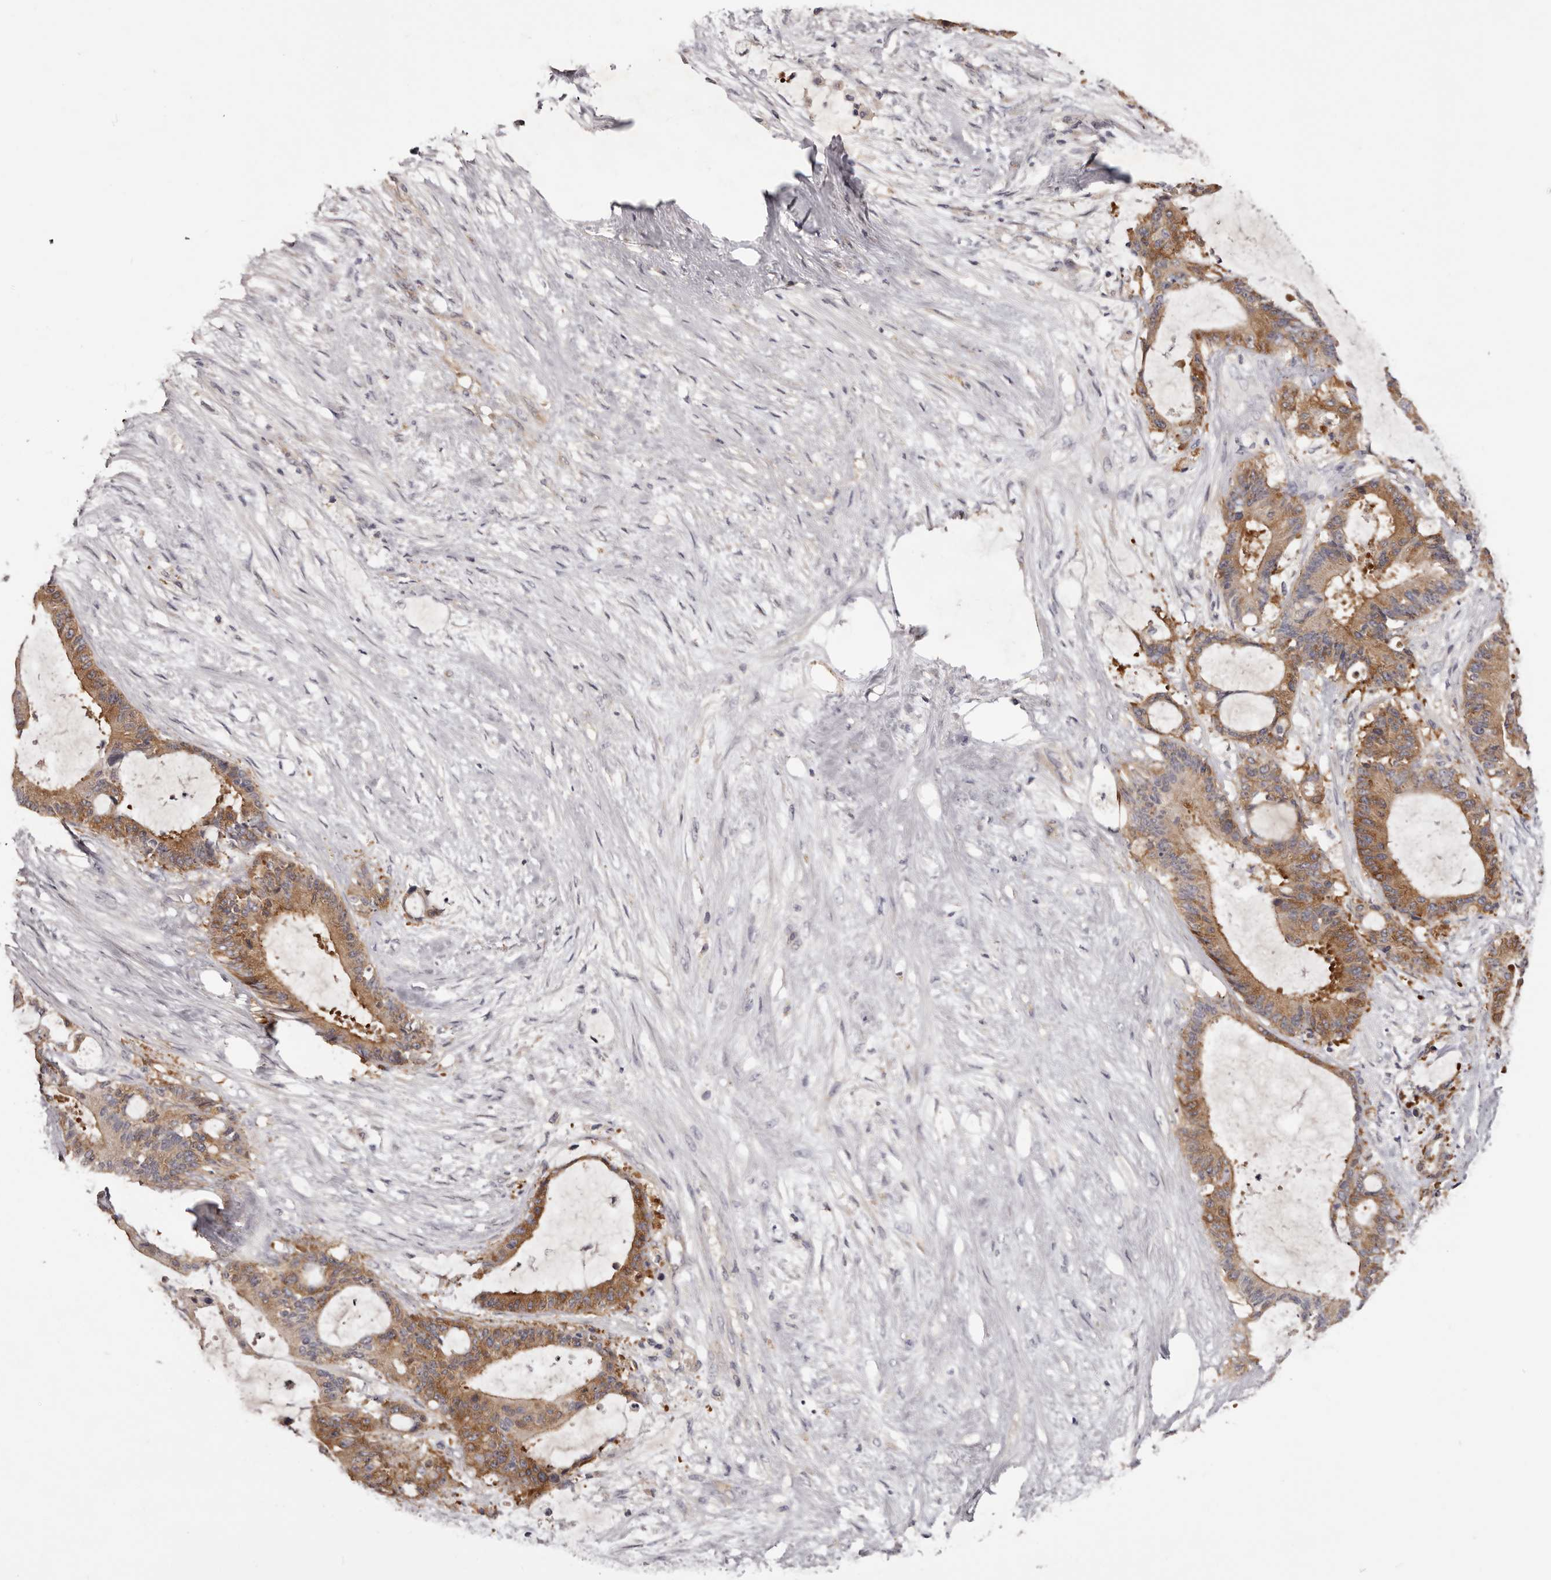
{"staining": {"intensity": "moderate", "quantity": ">75%", "location": "cytoplasmic/membranous"}, "tissue": "liver cancer", "cell_type": "Tumor cells", "image_type": "cancer", "snomed": [{"axis": "morphology", "description": "Normal tissue, NOS"}, {"axis": "morphology", "description": "Cholangiocarcinoma"}, {"axis": "topography", "description": "Liver"}, {"axis": "topography", "description": "Peripheral nerve tissue"}], "caption": "Liver cholangiocarcinoma tissue demonstrates moderate cytoplasmic/membranous staining in approximately >75% of tumor cells, visualized by immunohistochemistry.", "gene": "LTV1", "patient": {"sex": "female", "age": 73}}